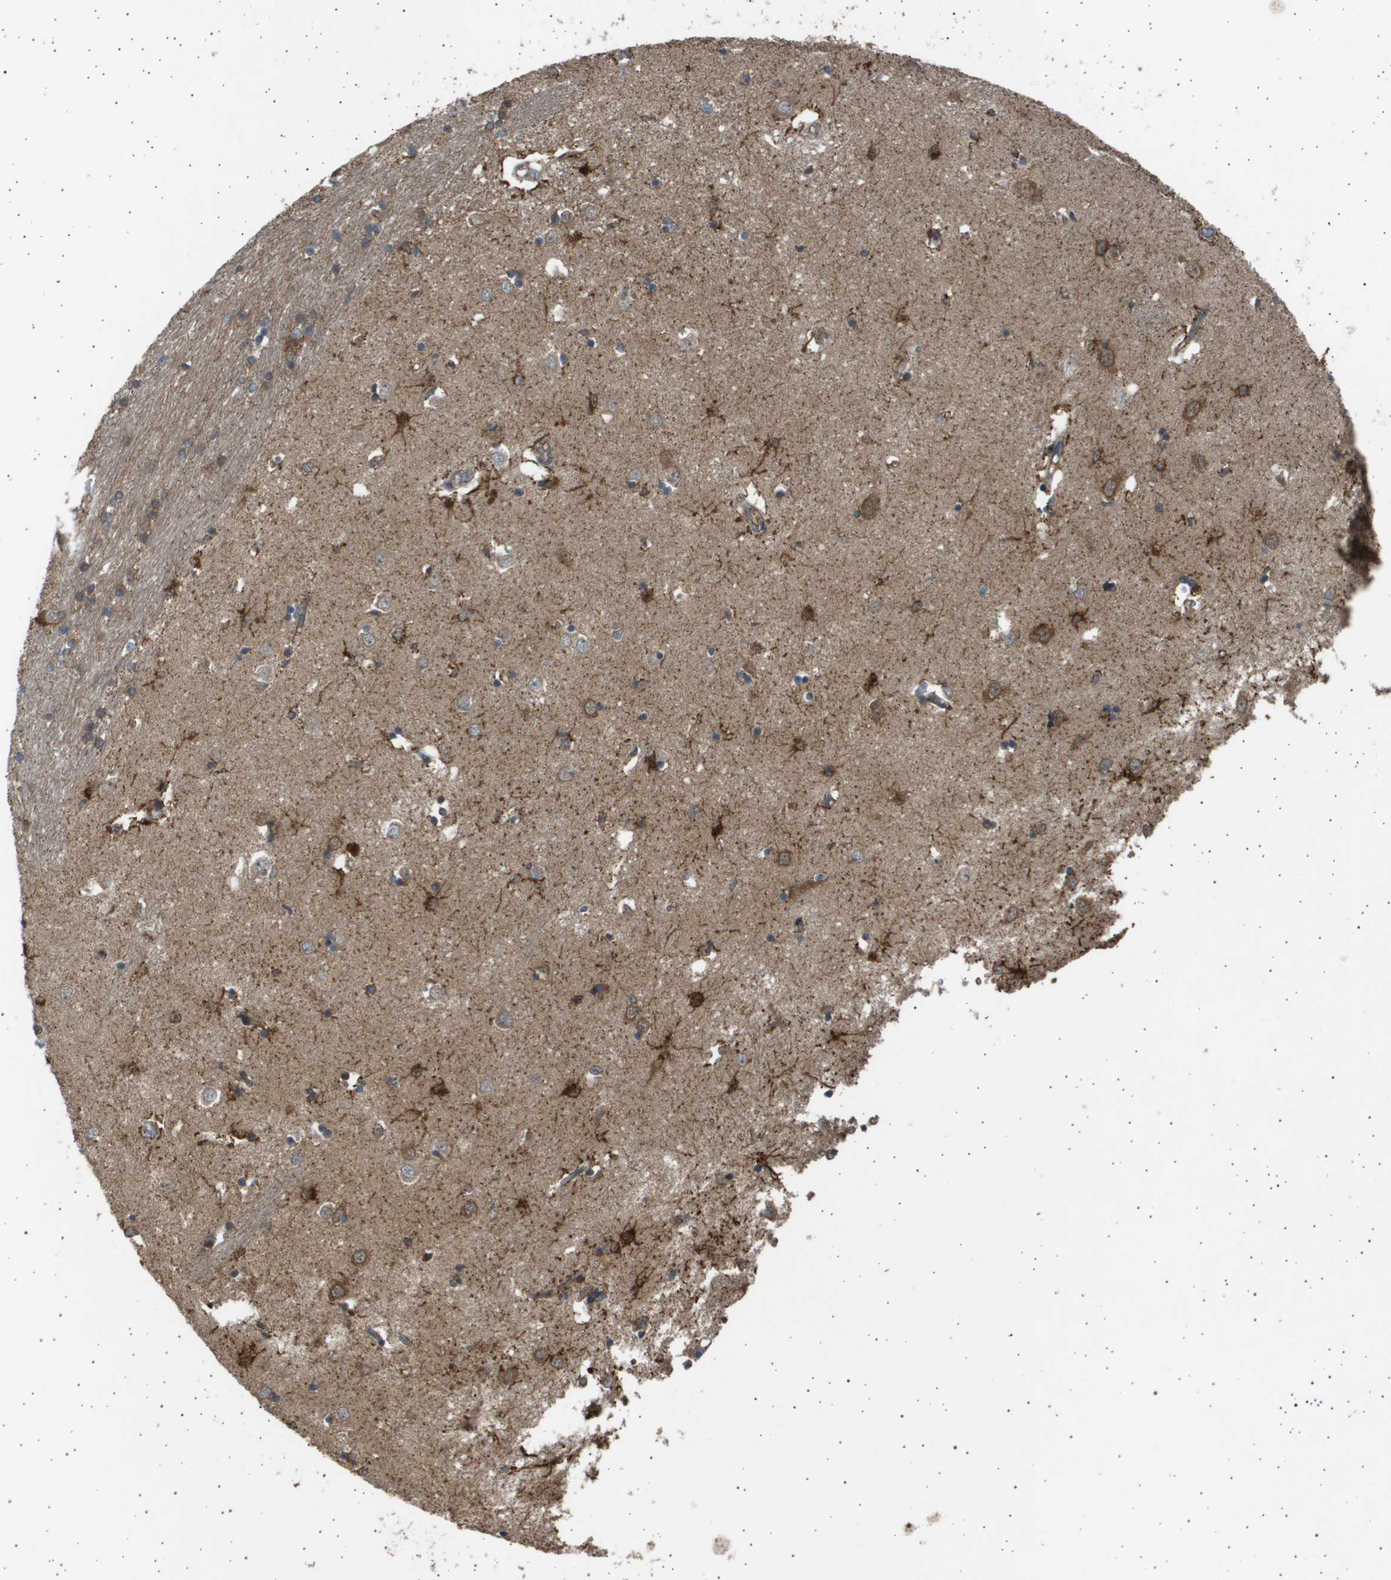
{"staining": {"intensity": "weak", "quantity": "25%-75%", "location": "cytoplasmic/membranous"}, "tissue": "caudate", "cell_type": "Glial cells", "image_type": "normal", "snomed": [{"axis": "morphology", "description": "Normal tissue, NOS"}, {"axis": "topography", "description": "Lateral ventricle wall"}], "caption": "This micrograph exhibits IHC staining of unremarkable caudate, with low weak cytoplasmic/membranous expression in approximately 25%-75% of glial cells.", "gene": "TNRC6A", "patient": {"sex": "female", "age": 19}}